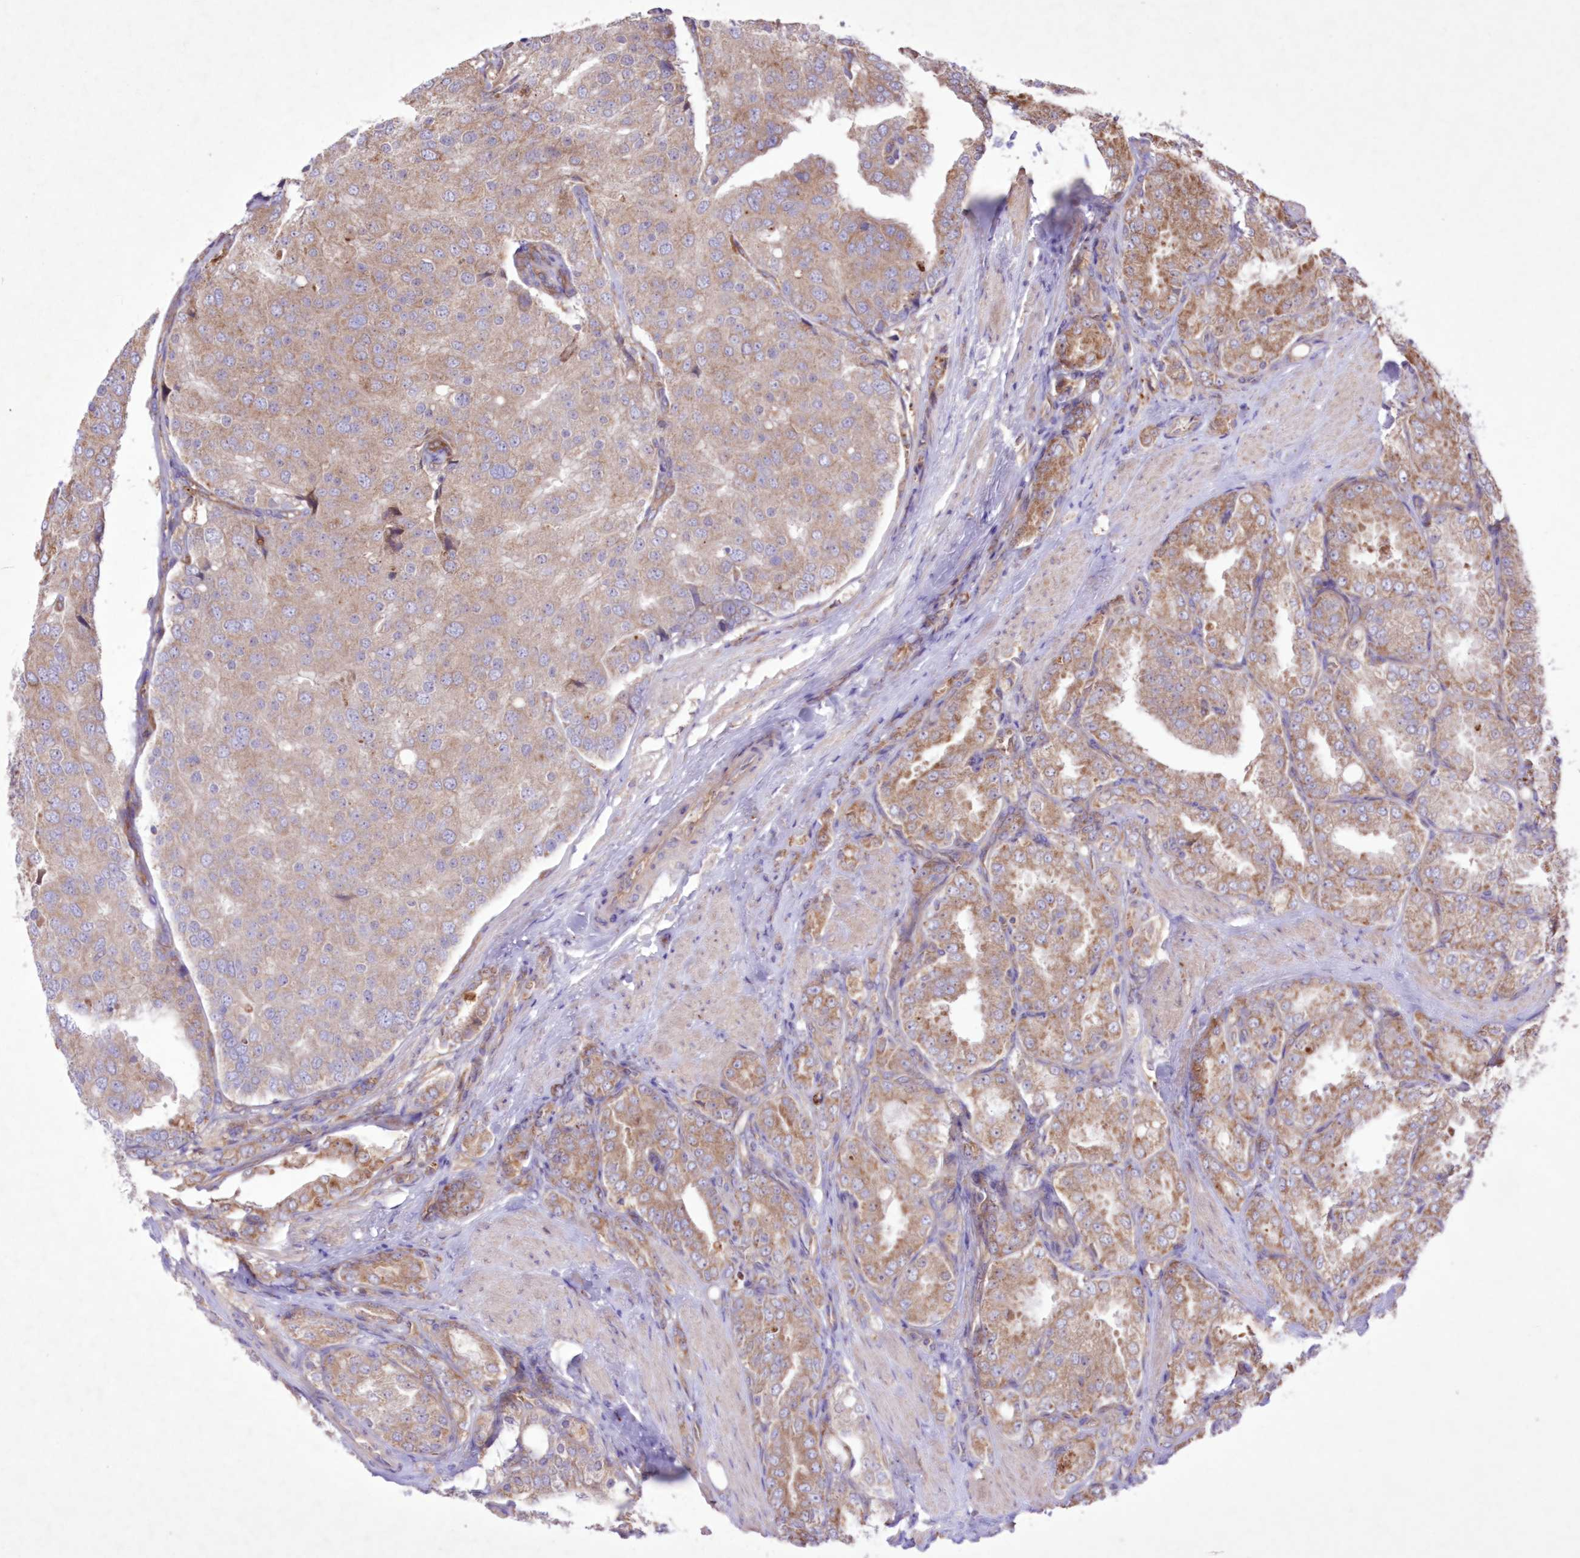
{"staining": {"intensity": "weak", "quantity": ">75%", "location": "cytoplasmic/membranous"}, "tissue": "prostate cancer", "cell_type": "Tumor cells", "image_type": "cancer", "snomed": [{"axis": "morphology", "description": "Adenocarcinoma, High grade"}, {"axis": "topography", "description": "Prostate"}], "caption": "A low amount of weak cytoplasmic/membranous staining is seen in about >75% of tumor cells in adenocarcinoma (high-grade) (prostate) tissue.", "gene": "FCHO2", "patient": {"sex": "male", "age": 50}}